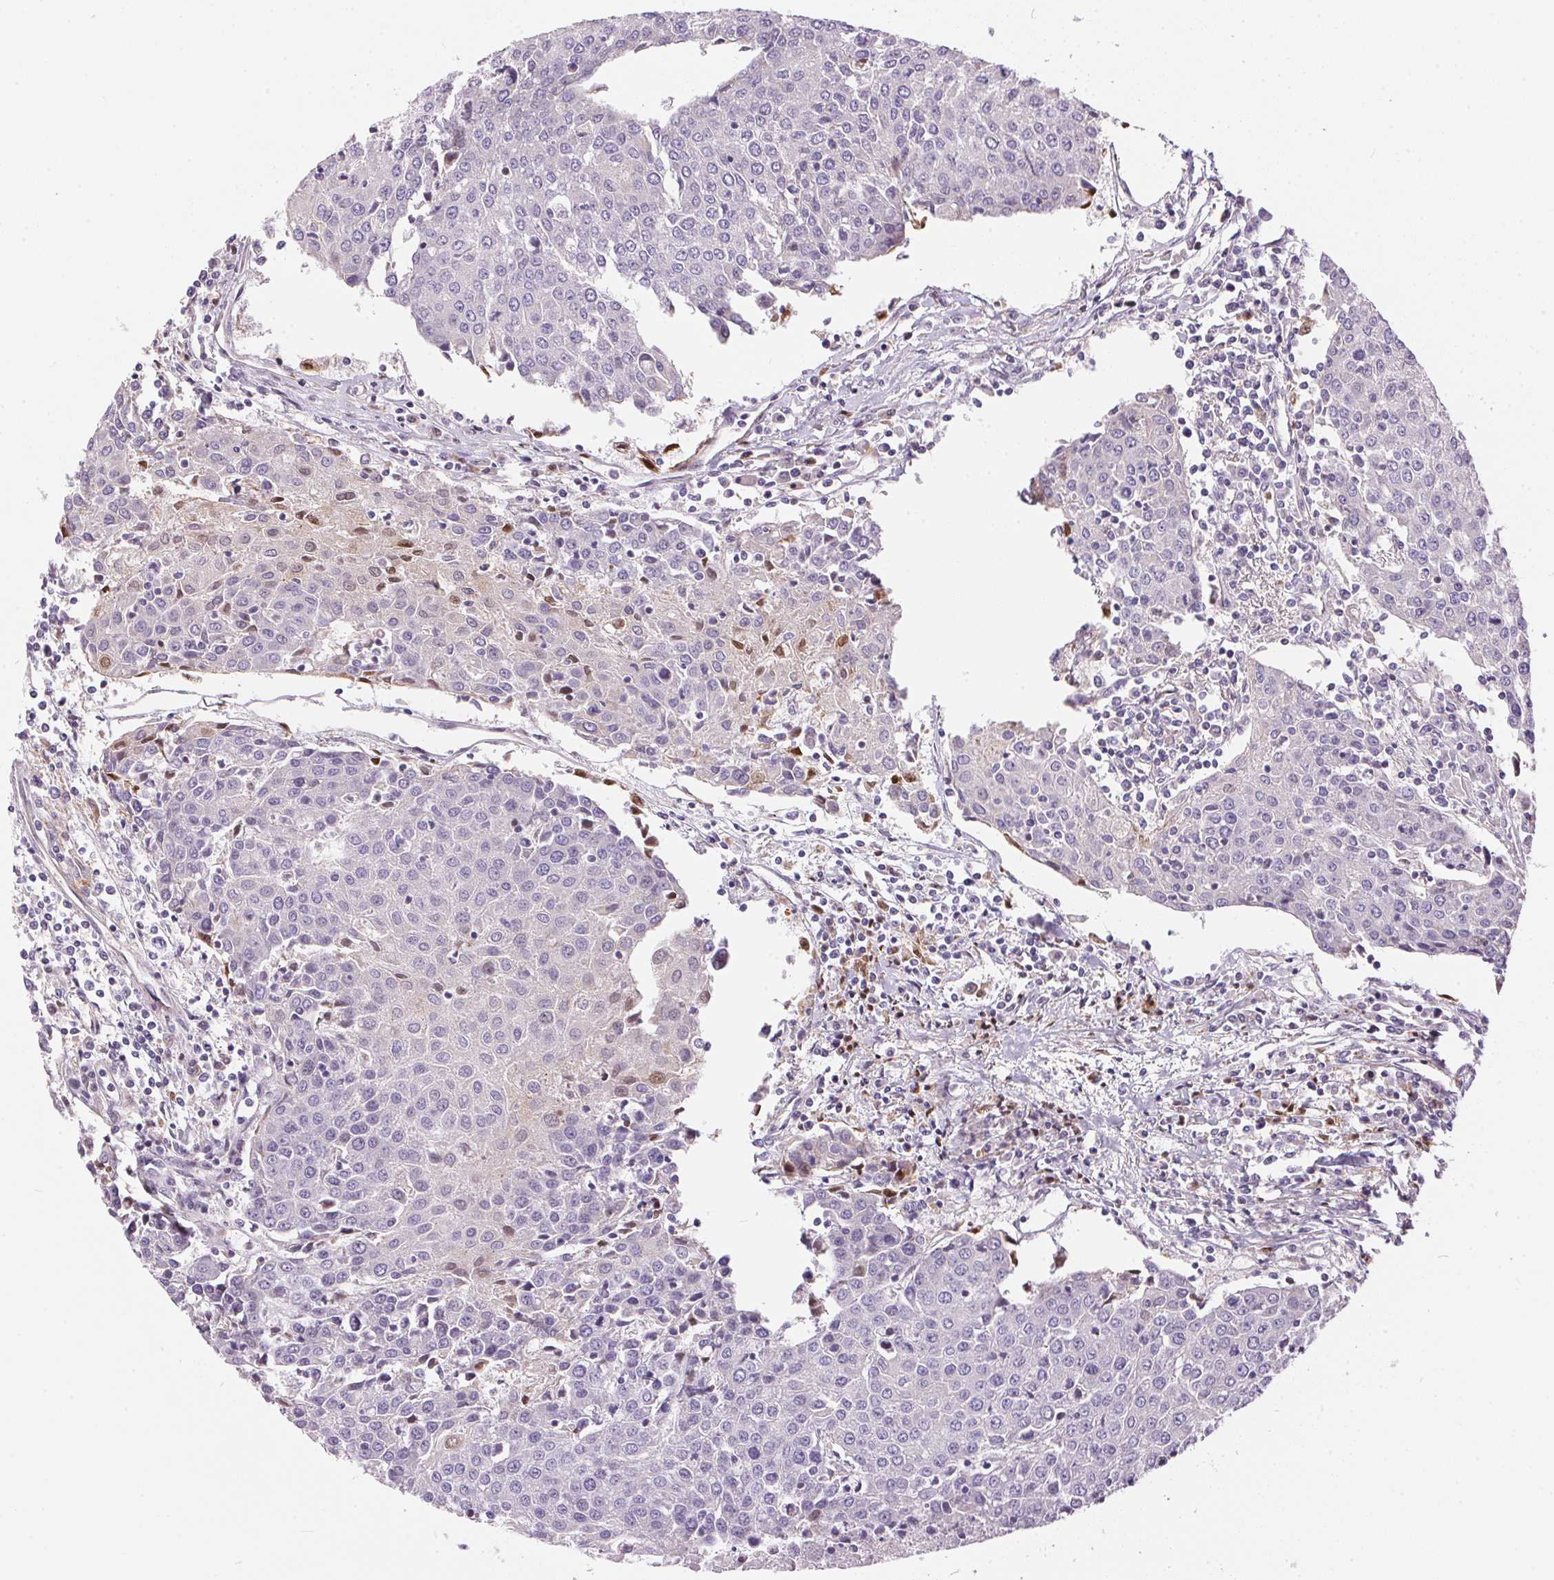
{"staining": {"intensity": "negative", "quantity": "none", "location": "none"}, "tissue": "urothelial cancer", "cell_type": "Tumor cells", "image_type": "cancer", "snomed": [{"axis": "morphology", "description": "Urothelial carcinoma, High grade"}, {"axis": "topography", "description": "Urinary bladder"}], "caption": "This image is of high-grade urothelial carcinoma stained with immunohistochemistry to label a protein in brown with the nuclei are counter-stained blue. There is no staining in tumor cells. The staining is performed using DAB (3,3'-diaminobenzidine) brown chromogen with nuclei counter-stained in using hematoxylin.", "gene": "UNC13B", "patient": {"sex": "female", "age": 85}}